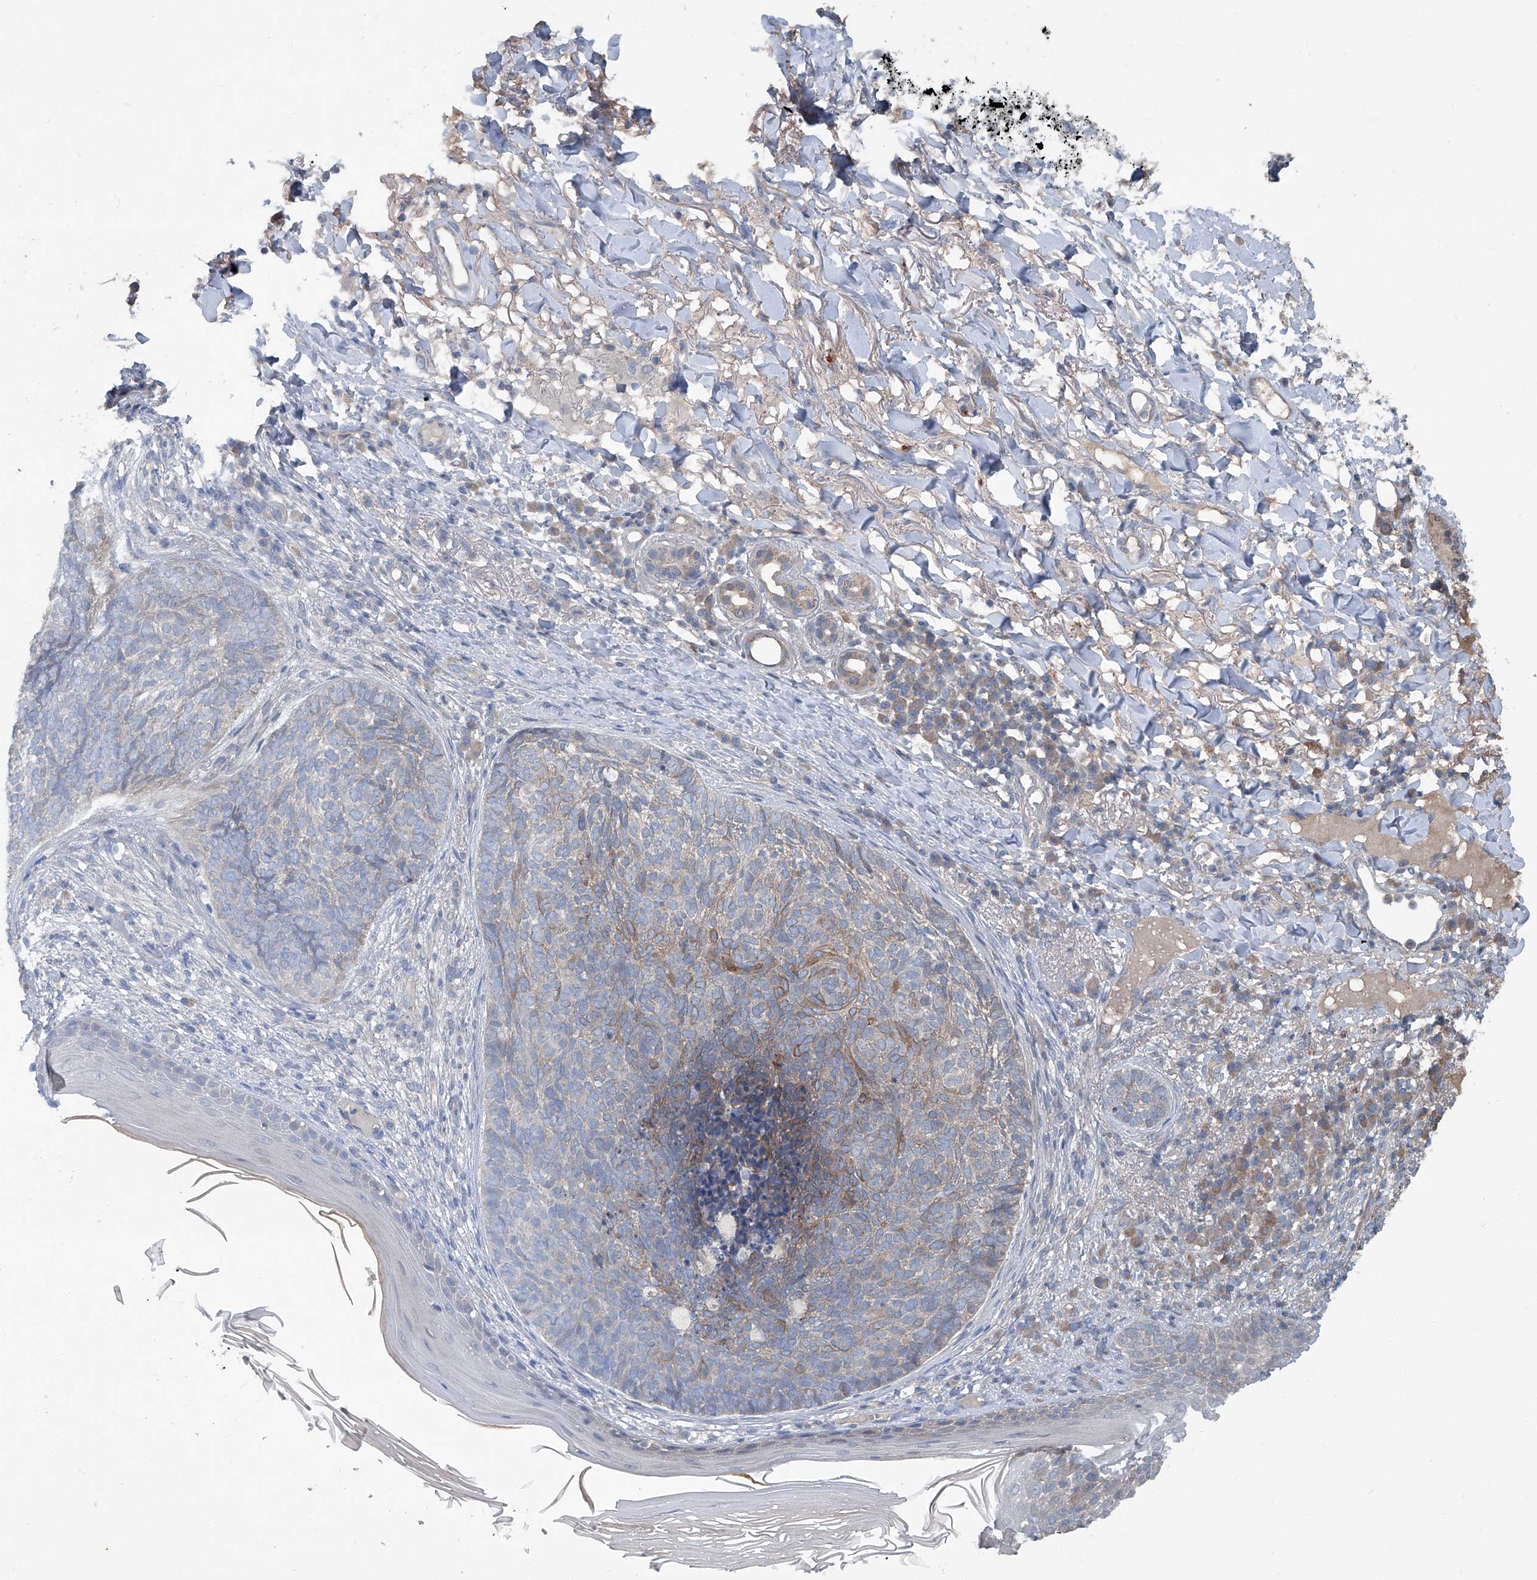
{"staining": {"intensity": "moderate", "quantity": "<25%", "location": "cytoplasmic/membranous"}, "tissue": "skin cancer", "cell_type": "Tumor cells", "image_type": "cancer", "snomed": [{"axis": "morphology", "description": "Basal cell carcinoma"}, {"axis": "topography", "description": "Skin"}], "caption": "Immunohistochemistry (DAB (3,3'-diaminobenzidine)) staining of basal cell carcinoma (skin) demonstrates moderate cytoplasmic/membranous protein positivity in approximately <25% of tumor cells.", "gene": "ANKRD34A", "patient": {"sex": "male", "age": 85}}